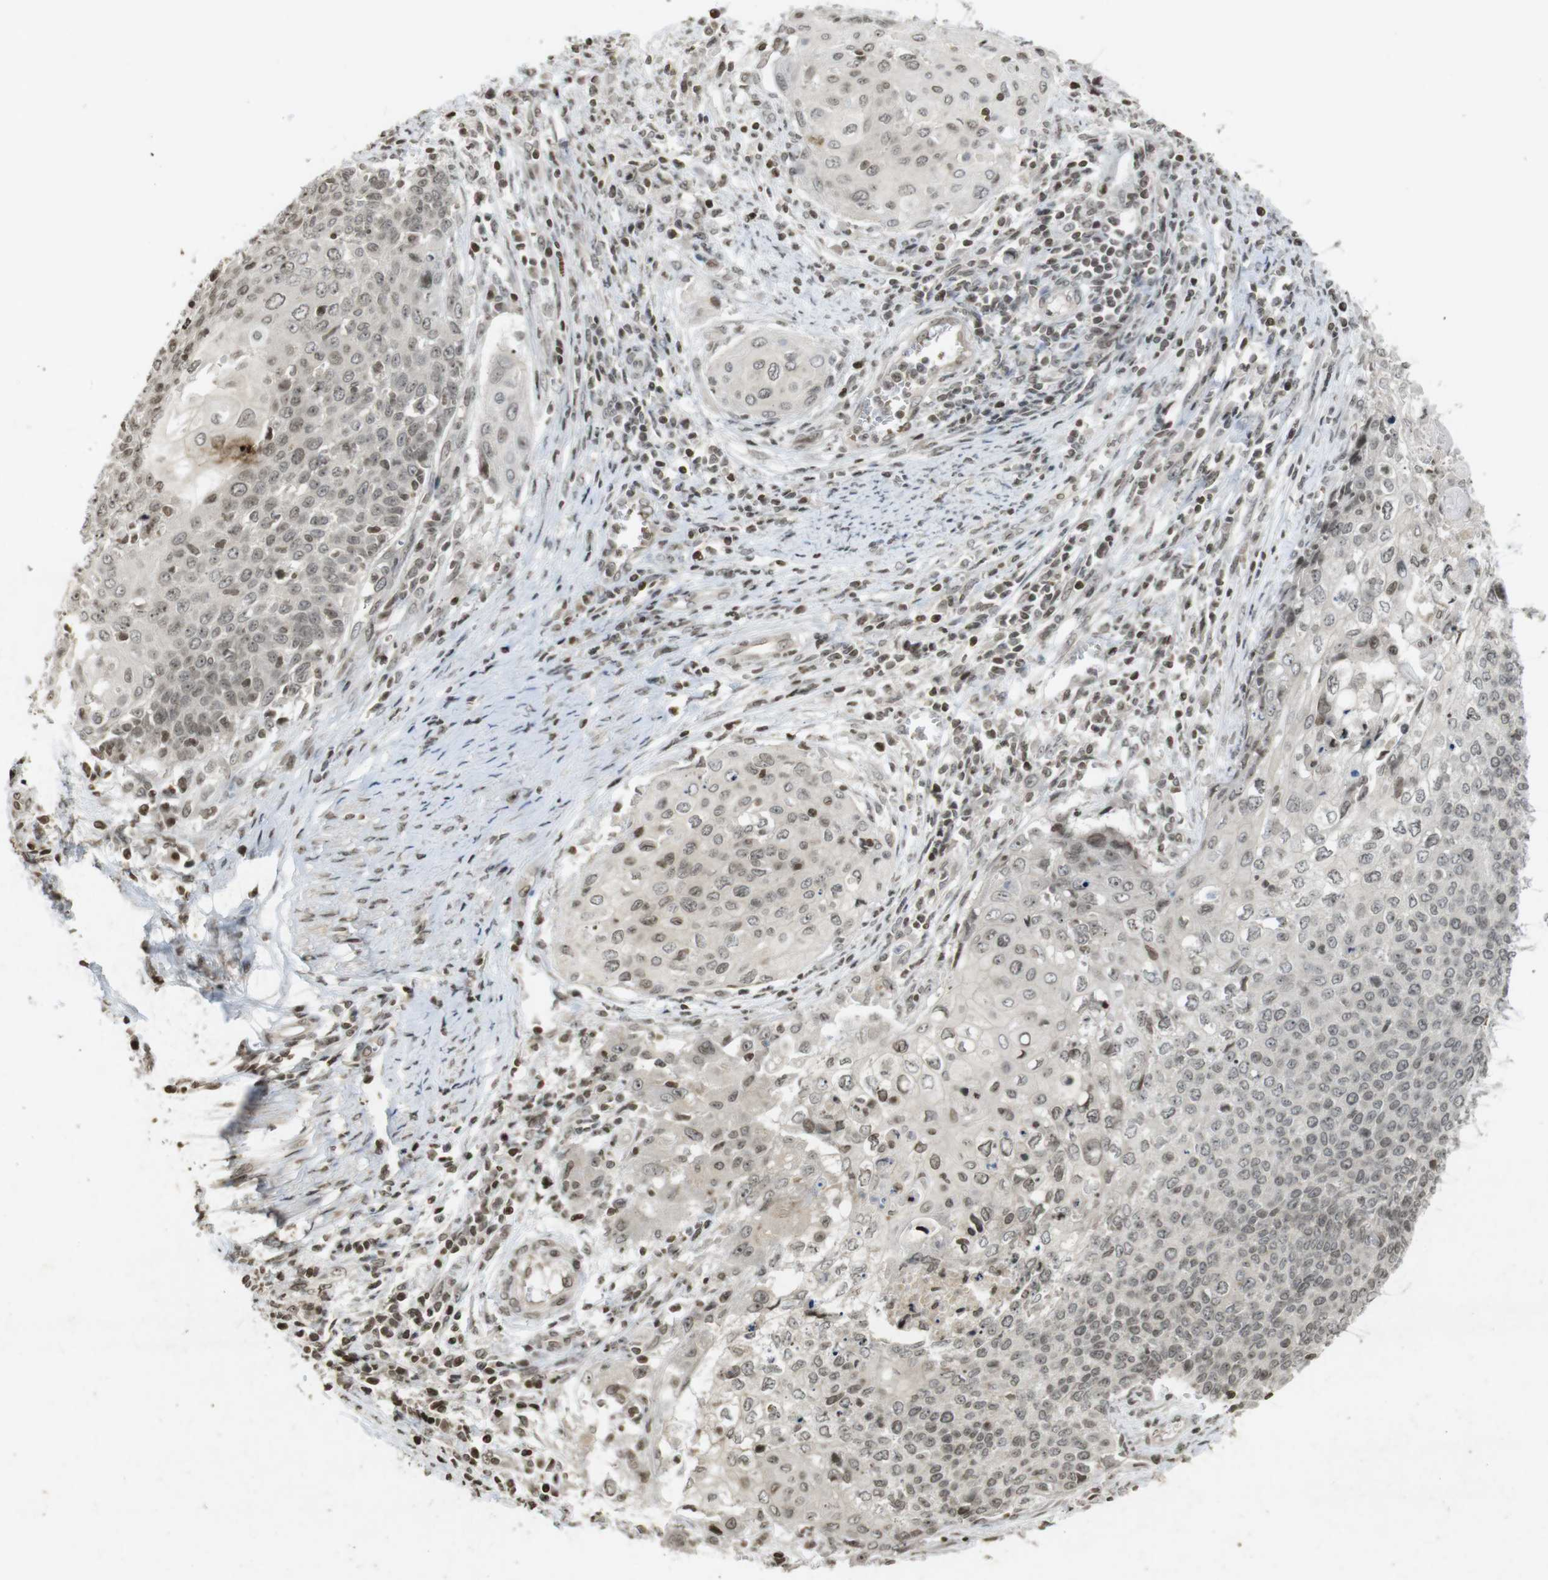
{"staining": {"intensity": "weak", "quantity": "25%-75%", "location": "nuclear"}, "tissue": "cervical cancer", "cell_type": "Tumor cells", "image_type": "cancer", "snomed": [{"axis": "morphology", "description": "Squamous cell carcinoma, NOS"}, {"axis": "topography", "description": "Cervix"}], "caption": "High-magnification brightfield microscopy of cervical cancer (squamous cell carcinoma) stained with DAB (brown) and counterstained with hematoxylin (blue). tumor cells exhibit weak nuclear staining is seen in approximately25%-75% of cells.", "gene": "FOXA3", "patient": {"sex": "female", "age": 39}}